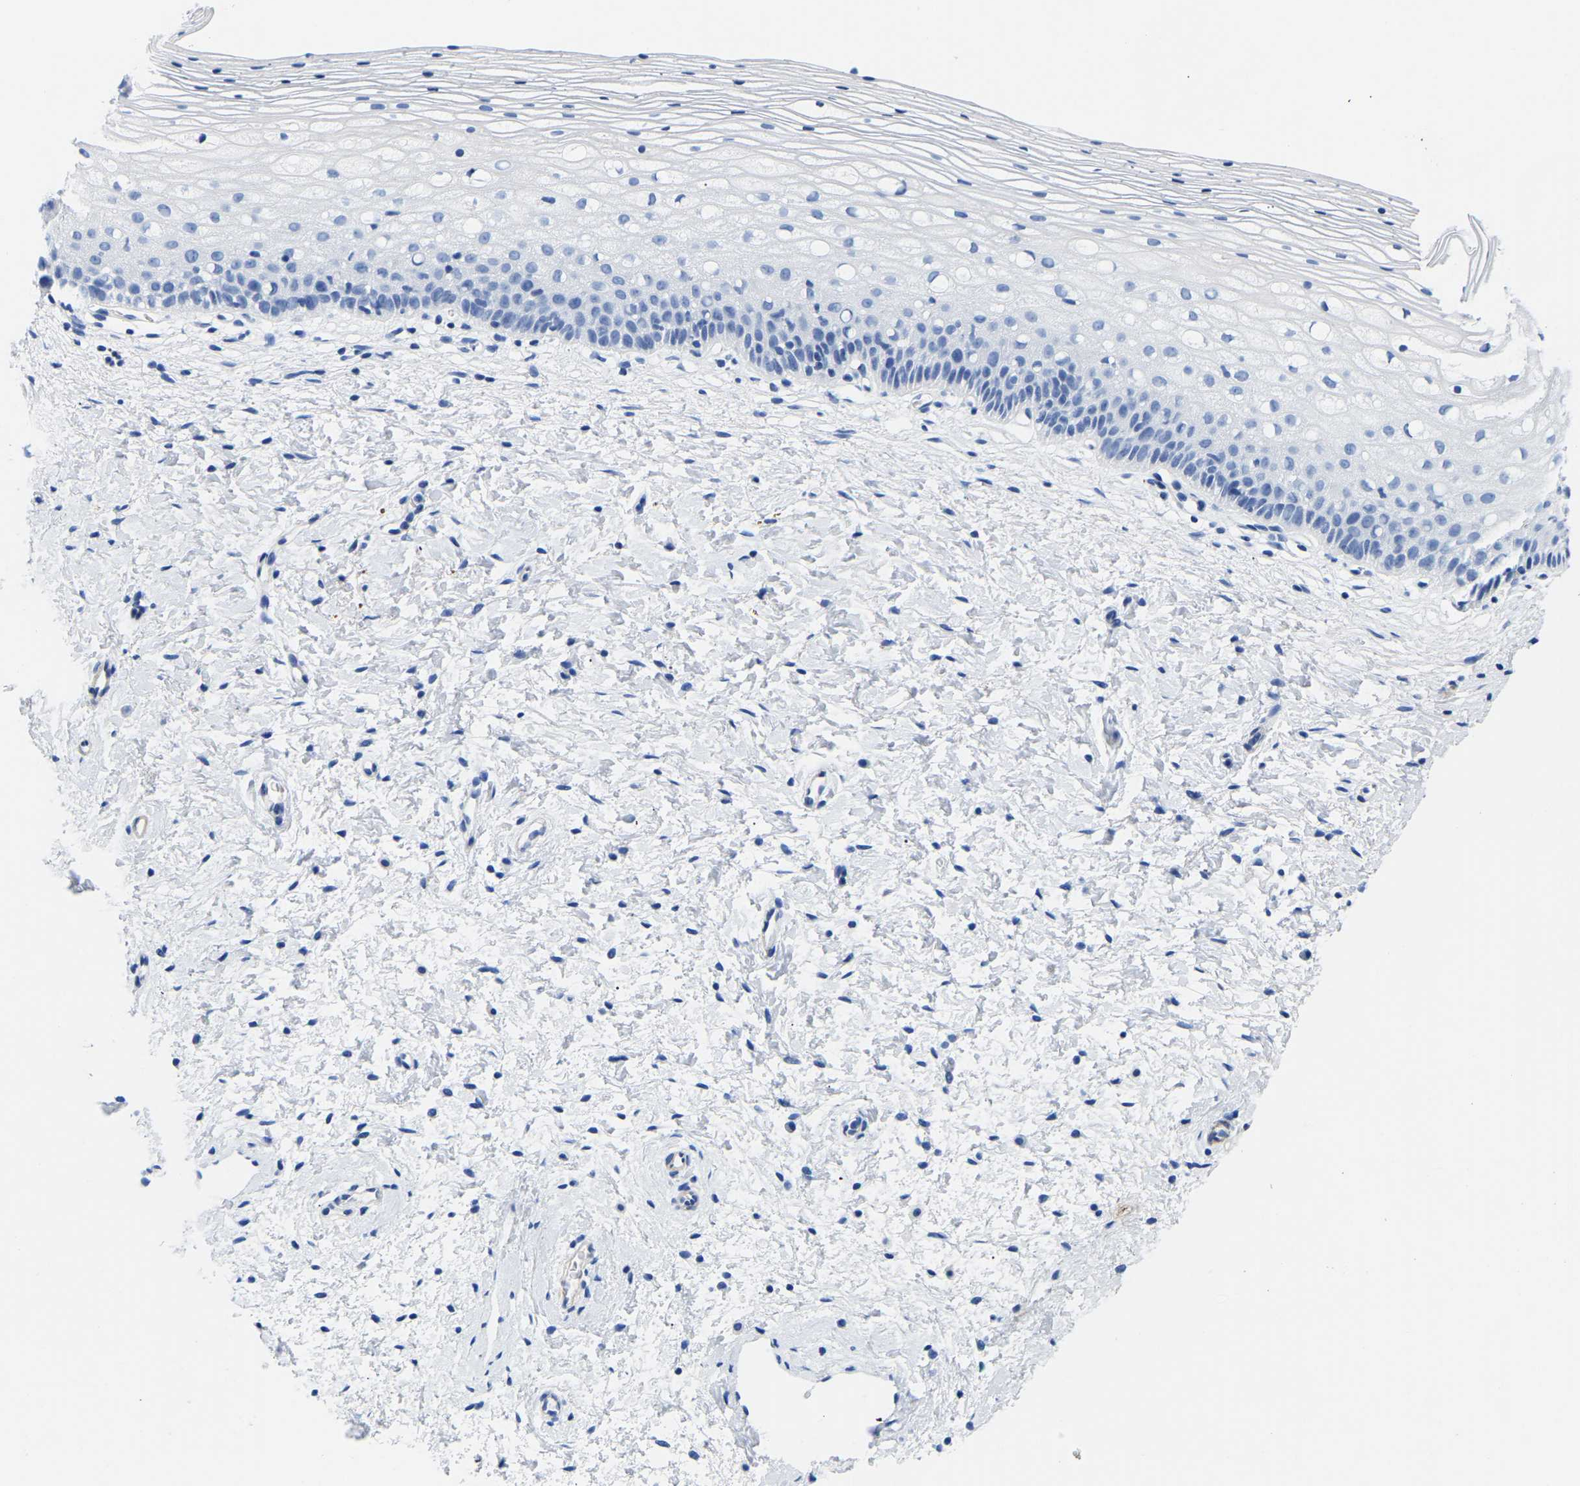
{"staining": {"intensity": "negative", "quantity": "none", "location": "none"}, "tissue": "cervix", "cell_type": "Glandular cells", "image_type": "normal", "snomed": [{"axis": "morphology", "description": "Normal tissue, NOS"}, {"axis": "topography", "description": "Cervix"}], "caption": "High magnification brightfield microscopy of unremarkable cervix stained with DAB (brown) and counterstained with hematoxylin (blue): glandular cells show no significant expression. (DAB (3,3'-diaminobenzidine) IHC visualized using brightfield microscopy, high magnification).", "gene": "UPK3A", "patient": {"sex": "female", "age": 72}}